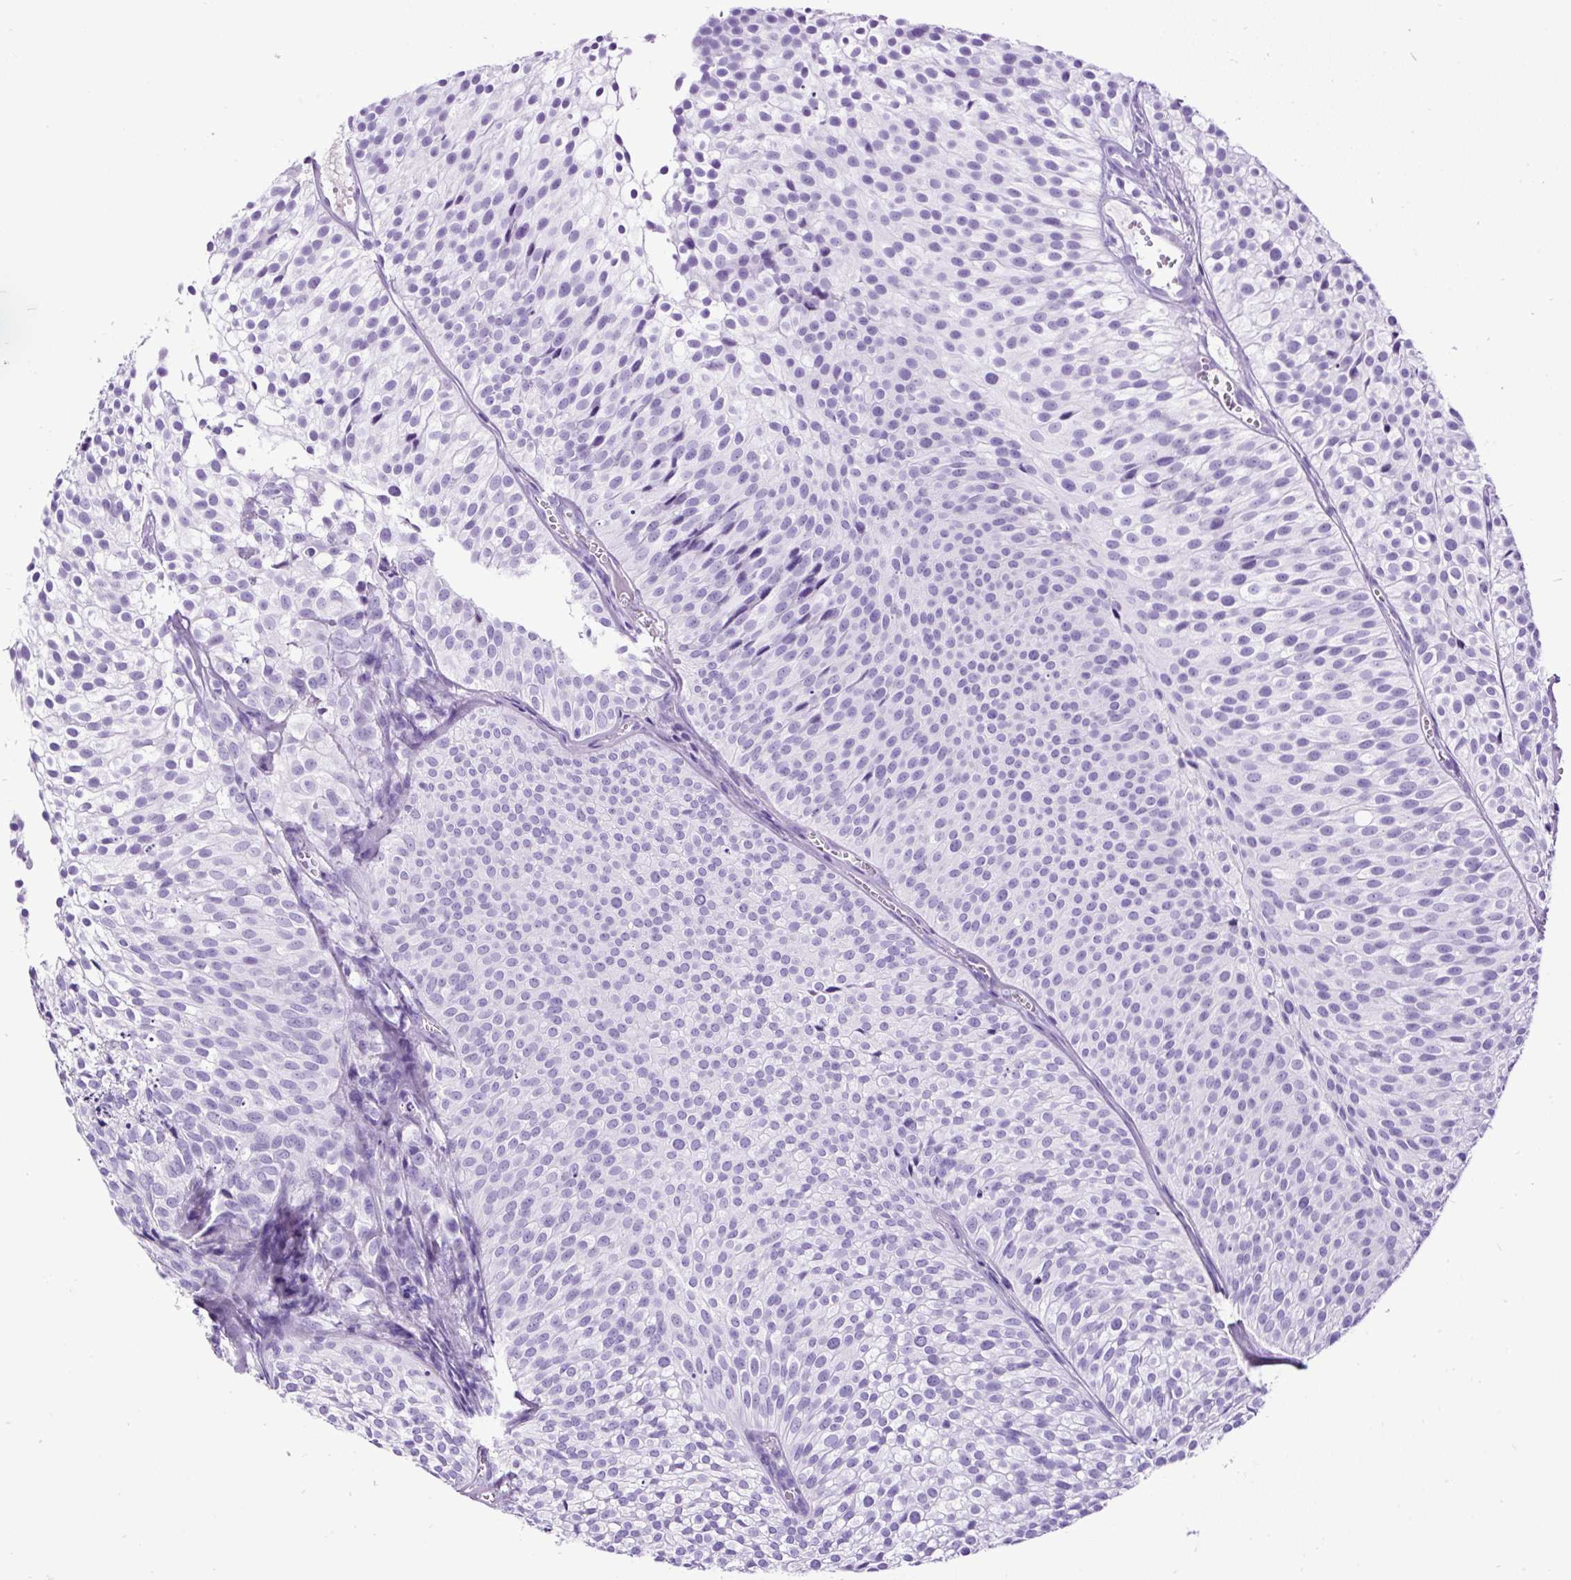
{"staining": {"intensity": "negative", "quantity": "none", "location": "none"}, "tissue": "urothelial cancer", "cell_type": "Tumor cells", "image_type": "cancer", "snomed": [{"axis": "morphology", "description": "Urothelial carcinoma, Low grade"}, {"axis": "topography", "description": "Urinary bladder"}], "caption": "Photomicrograph shows no protein staining in tumor cells of low-grade urothelial carcinoma tissue.", "gene": "CEL", "patient": {"sex": "male", "age": 91}}